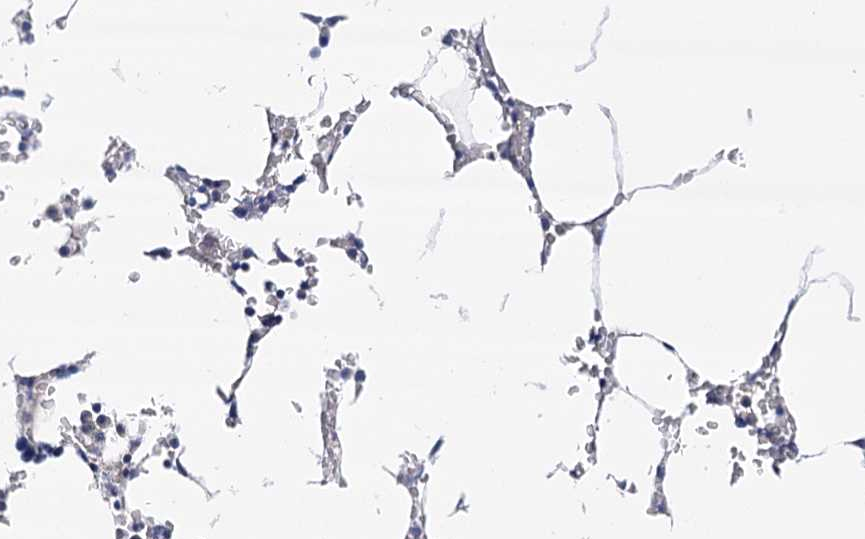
{"staining": {"intensity": "negative", "quantity": "none", "location": "none"}, "tissue": "bone marrow", "cell_type": "Hematopoietic cells", "image_type": "normal", "snomed": [{"axis": "morphology", "description": "Normal tissue, NOS"}, {"axis": "topography", "description": "Bone marrow"}], "caption": "Unremarkable bone marrow was stained to show a protein in brown. There is no significant staining in hematopoietic cells. (Brightfield microscopy of DAB (3,3'-diaminobenzidine) immunohistochemistry (IHC) at high magnification).", "gene": "LALBA", "patient": {"sex": "male", "age": 70}}